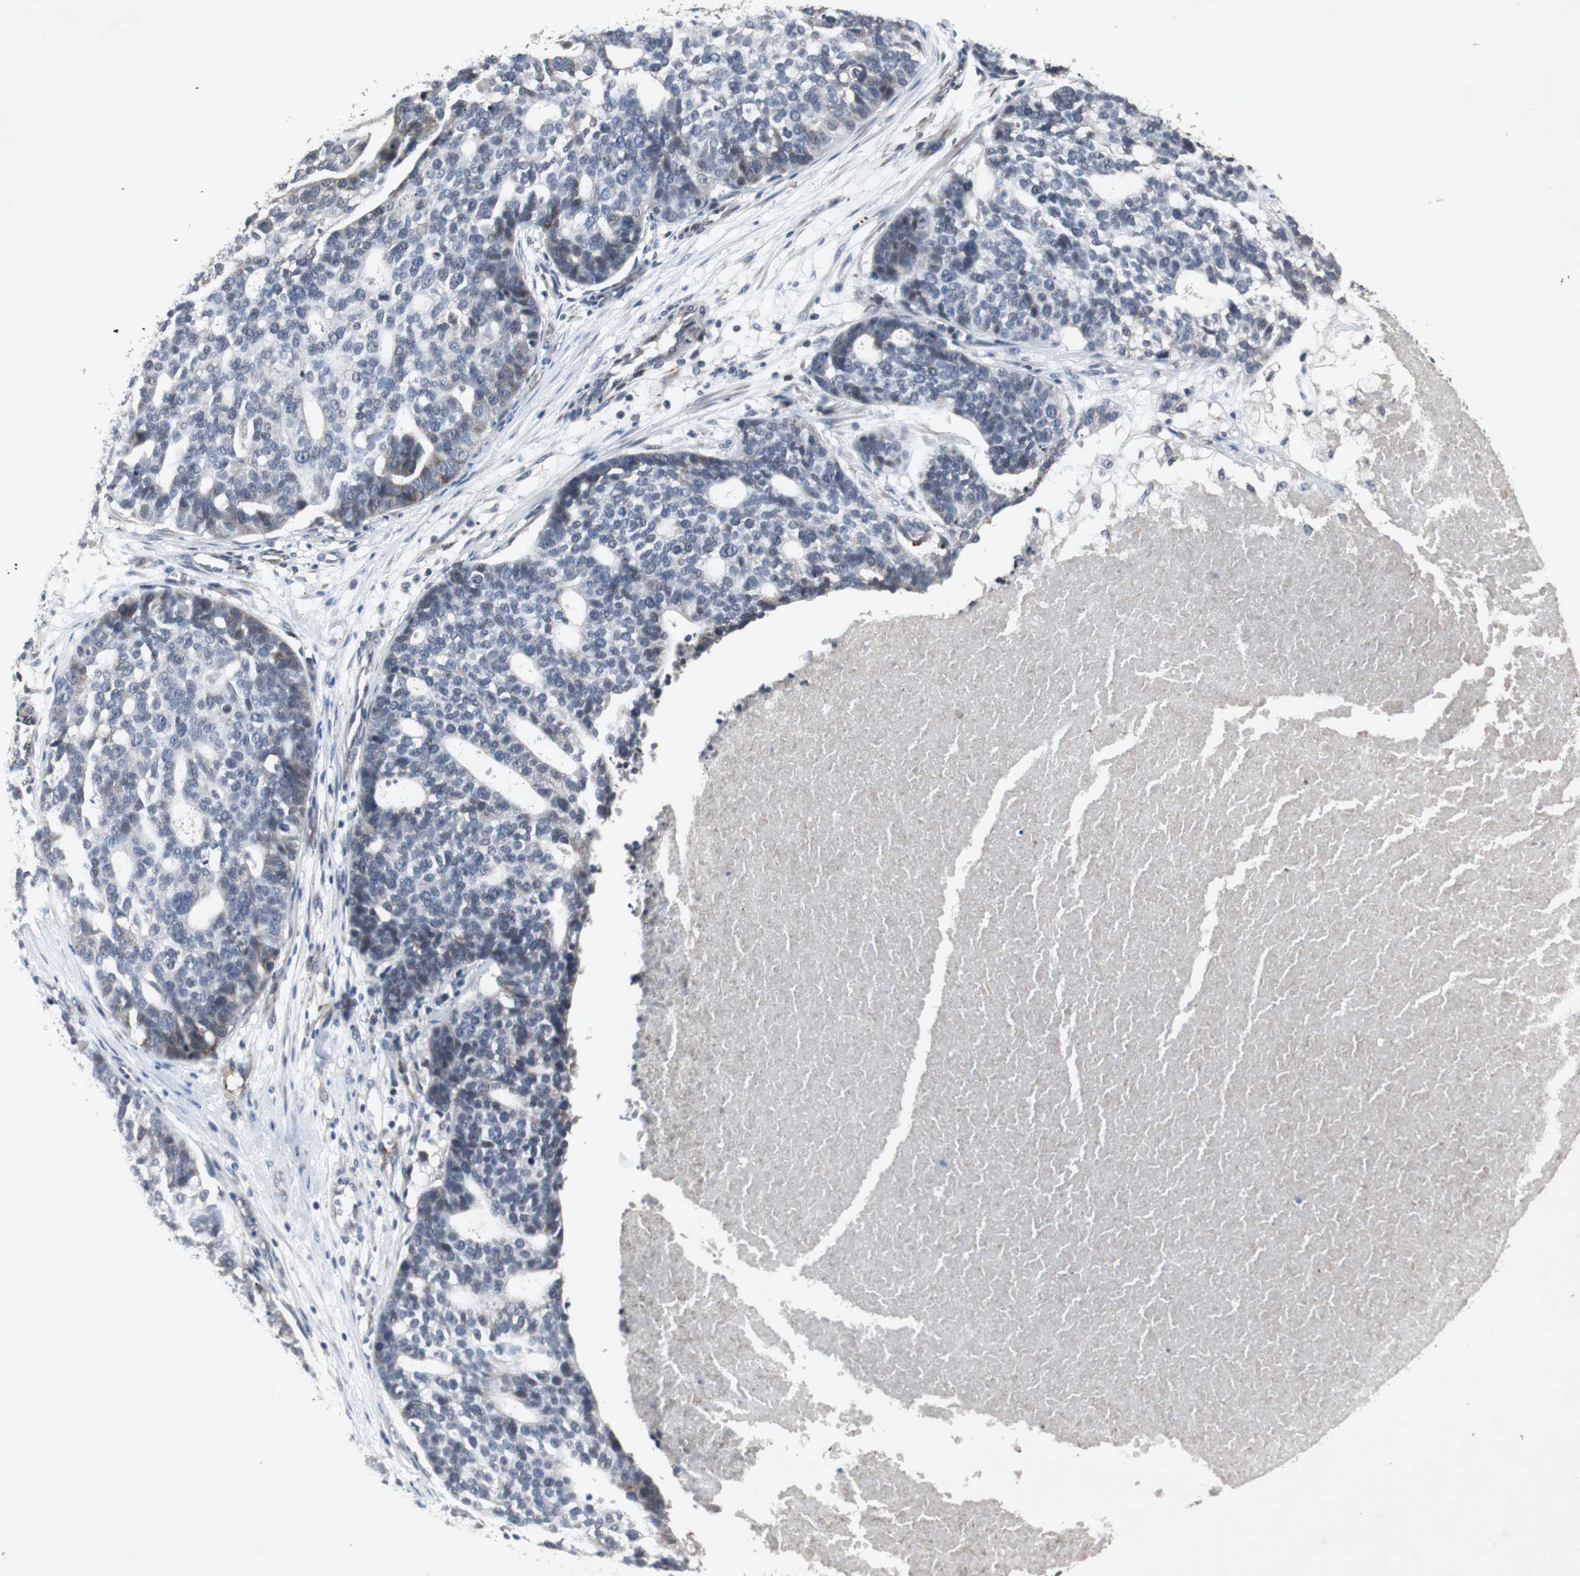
{"staining": {"intensity": "weak", "quantity": "<25%", "location": "cytoplasmic/membranous"}, "tissue": "ovarian cancer", "cell_type": "Tumor cells", "image_type": "cancer", "snomed": [{"axis": "morphology", "description": "Cystadenocarcinoma, serous, NOS"}, {"axis": "topography", "description": "Ovary"}], "caption": "Immunohistochemistry of ovarian cancer (serous cystadenocarcinoma) demonstrates no staining in tumor cells. The staining was performed using DAB to visualize the protein expression in brown, while the nuclei were stained in blue with hematoxylin (Magnification: 20x).", "gene": "CRADD", "patient": {"sex": "female", "age": 59}}